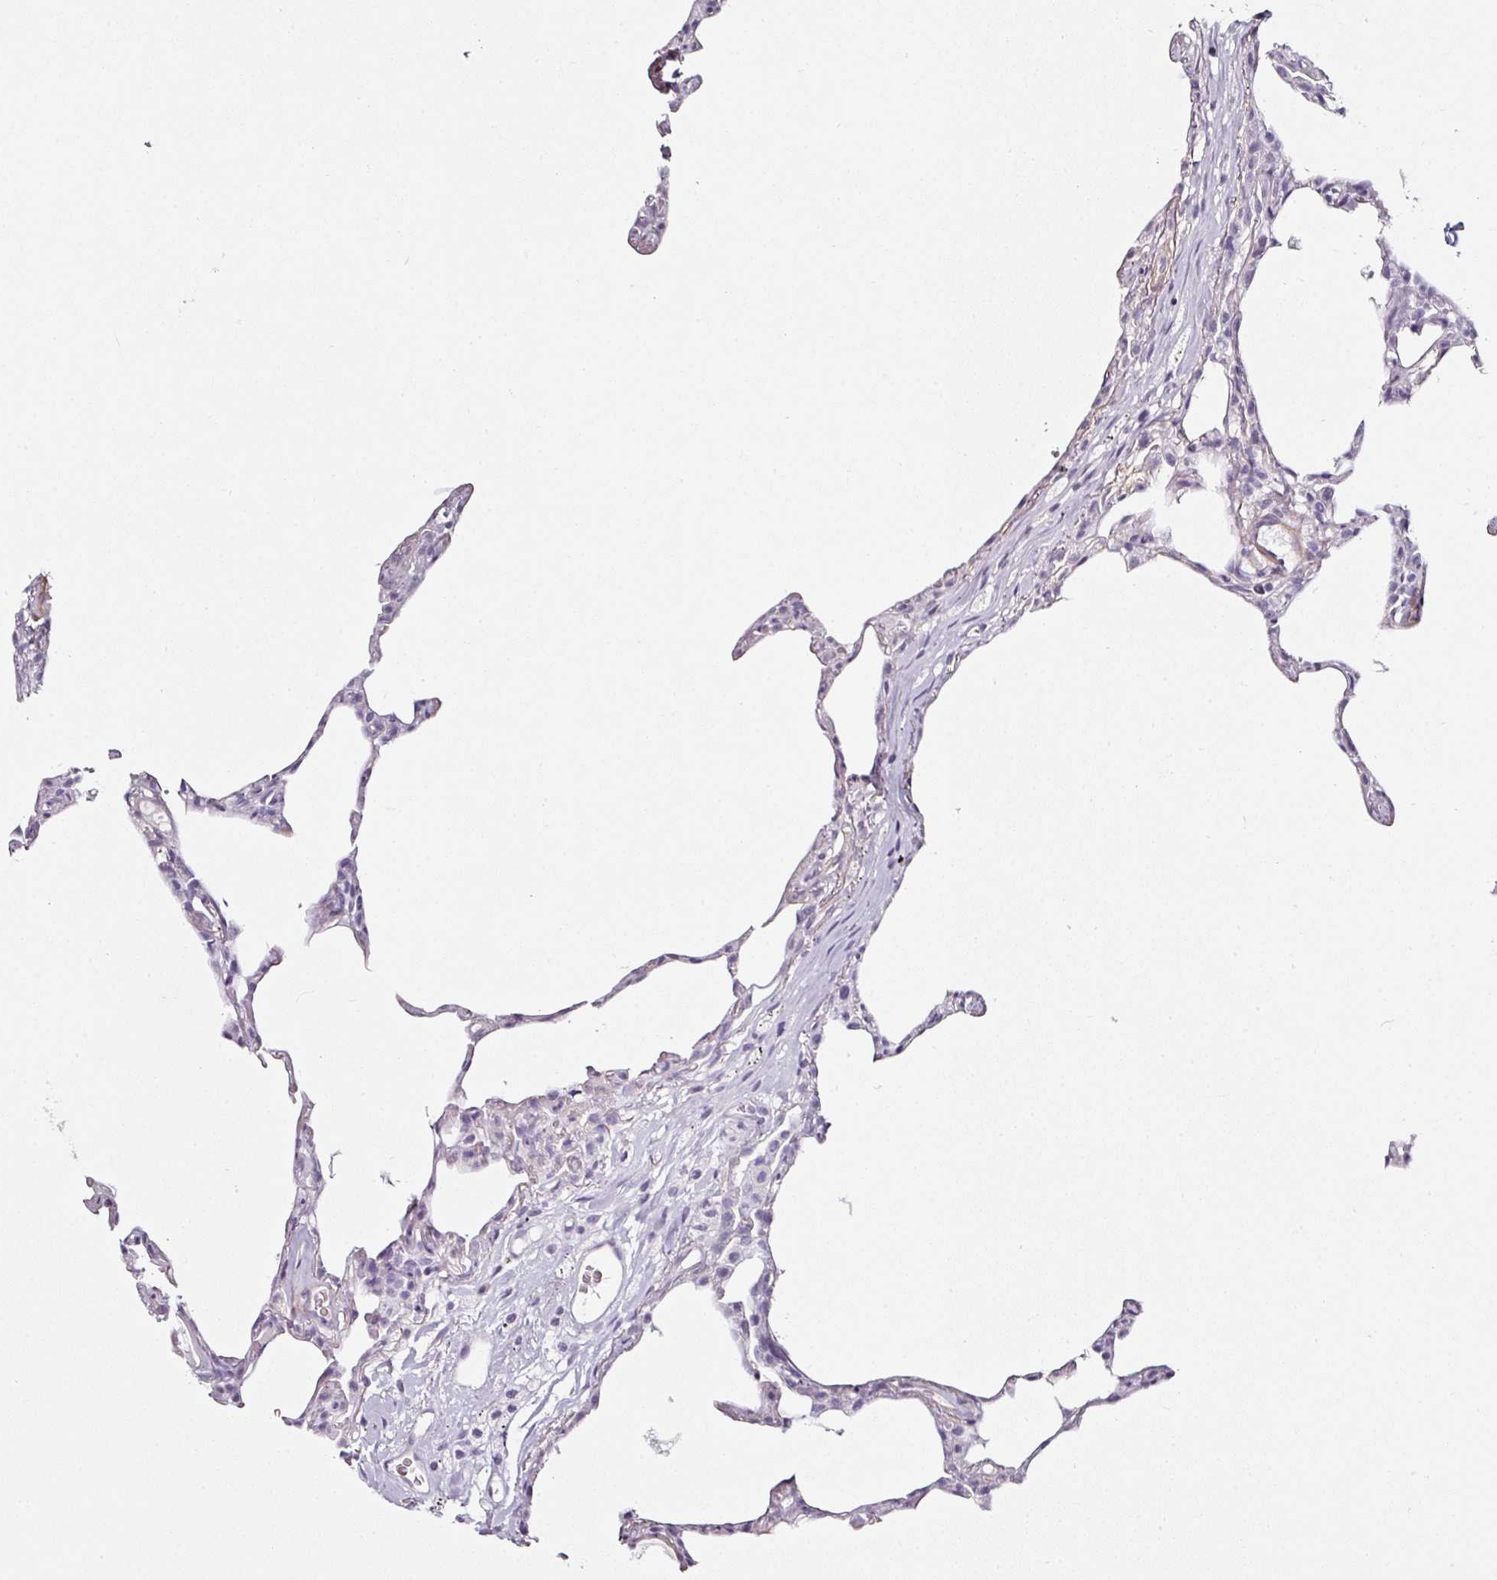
{"staining": {"intensity": "negative", "quantity": "none", "location": "none"}, "tissue": "lung", "cell_type": "Alveolar cells", "image_type": "normal", "snomed": [{"axis": "morphology", "description": "Normal tissue, NOS"}, {"axis": "topography", "description": "Lung"}], "caption": "IHC of benign human lung reveals no positivity in alveolar cells.", "gene": "CAP2", "patient": {"sex": "female", "age": 57}}